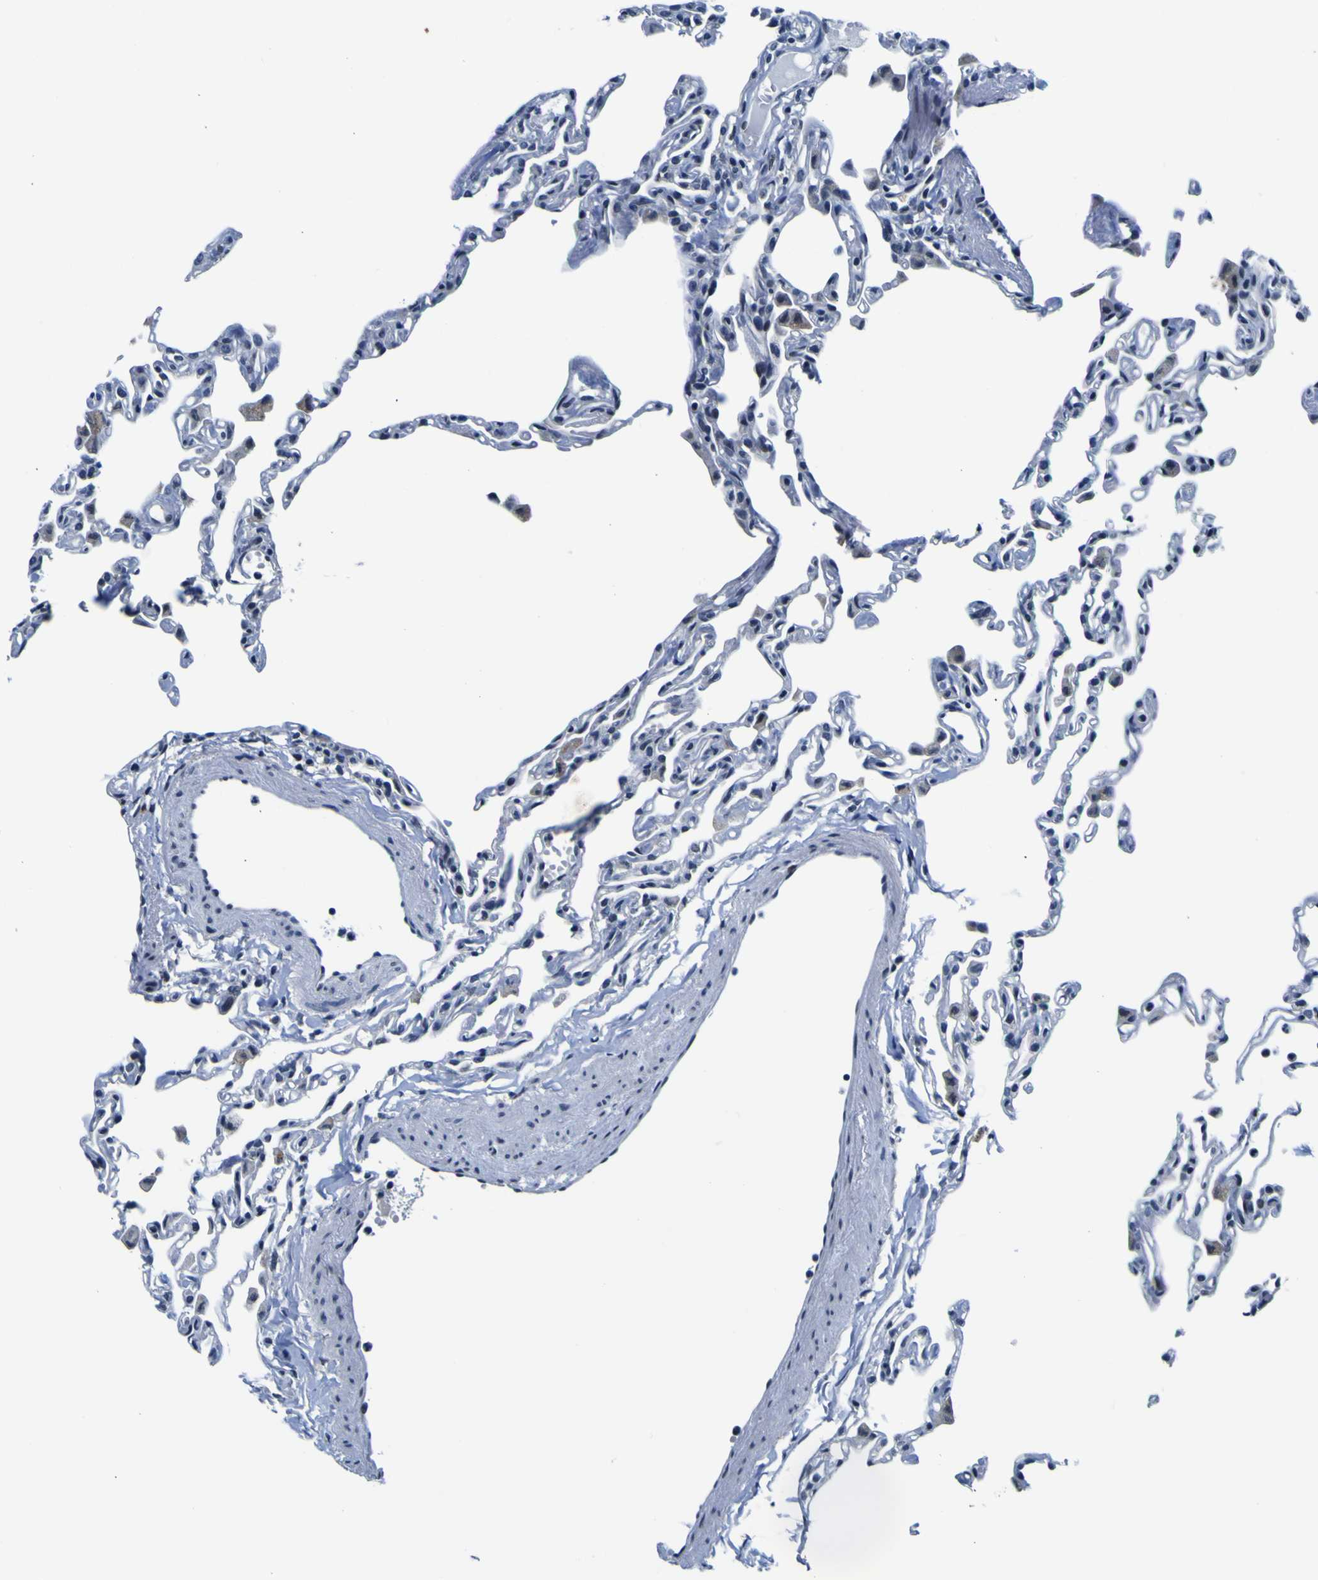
{"staining": {"intensity": "weak", "quantity": "25%-75%", "location": "nuclear"}, "tissue": "lung", "cell_type": "Alveolar cells", "image_type": "normal", "snomed": [{"axis": "morphology", "description": "Normal tissue, NOS"}, {"axis": "topography", "description": "Lung"}], "caption": "The immunohistochemical stain highlights weak nuclear staining in alveolar cells of unremarkable lung.", "gene": "CUL4B", "patient": {"sex": "female", "age": 49}}